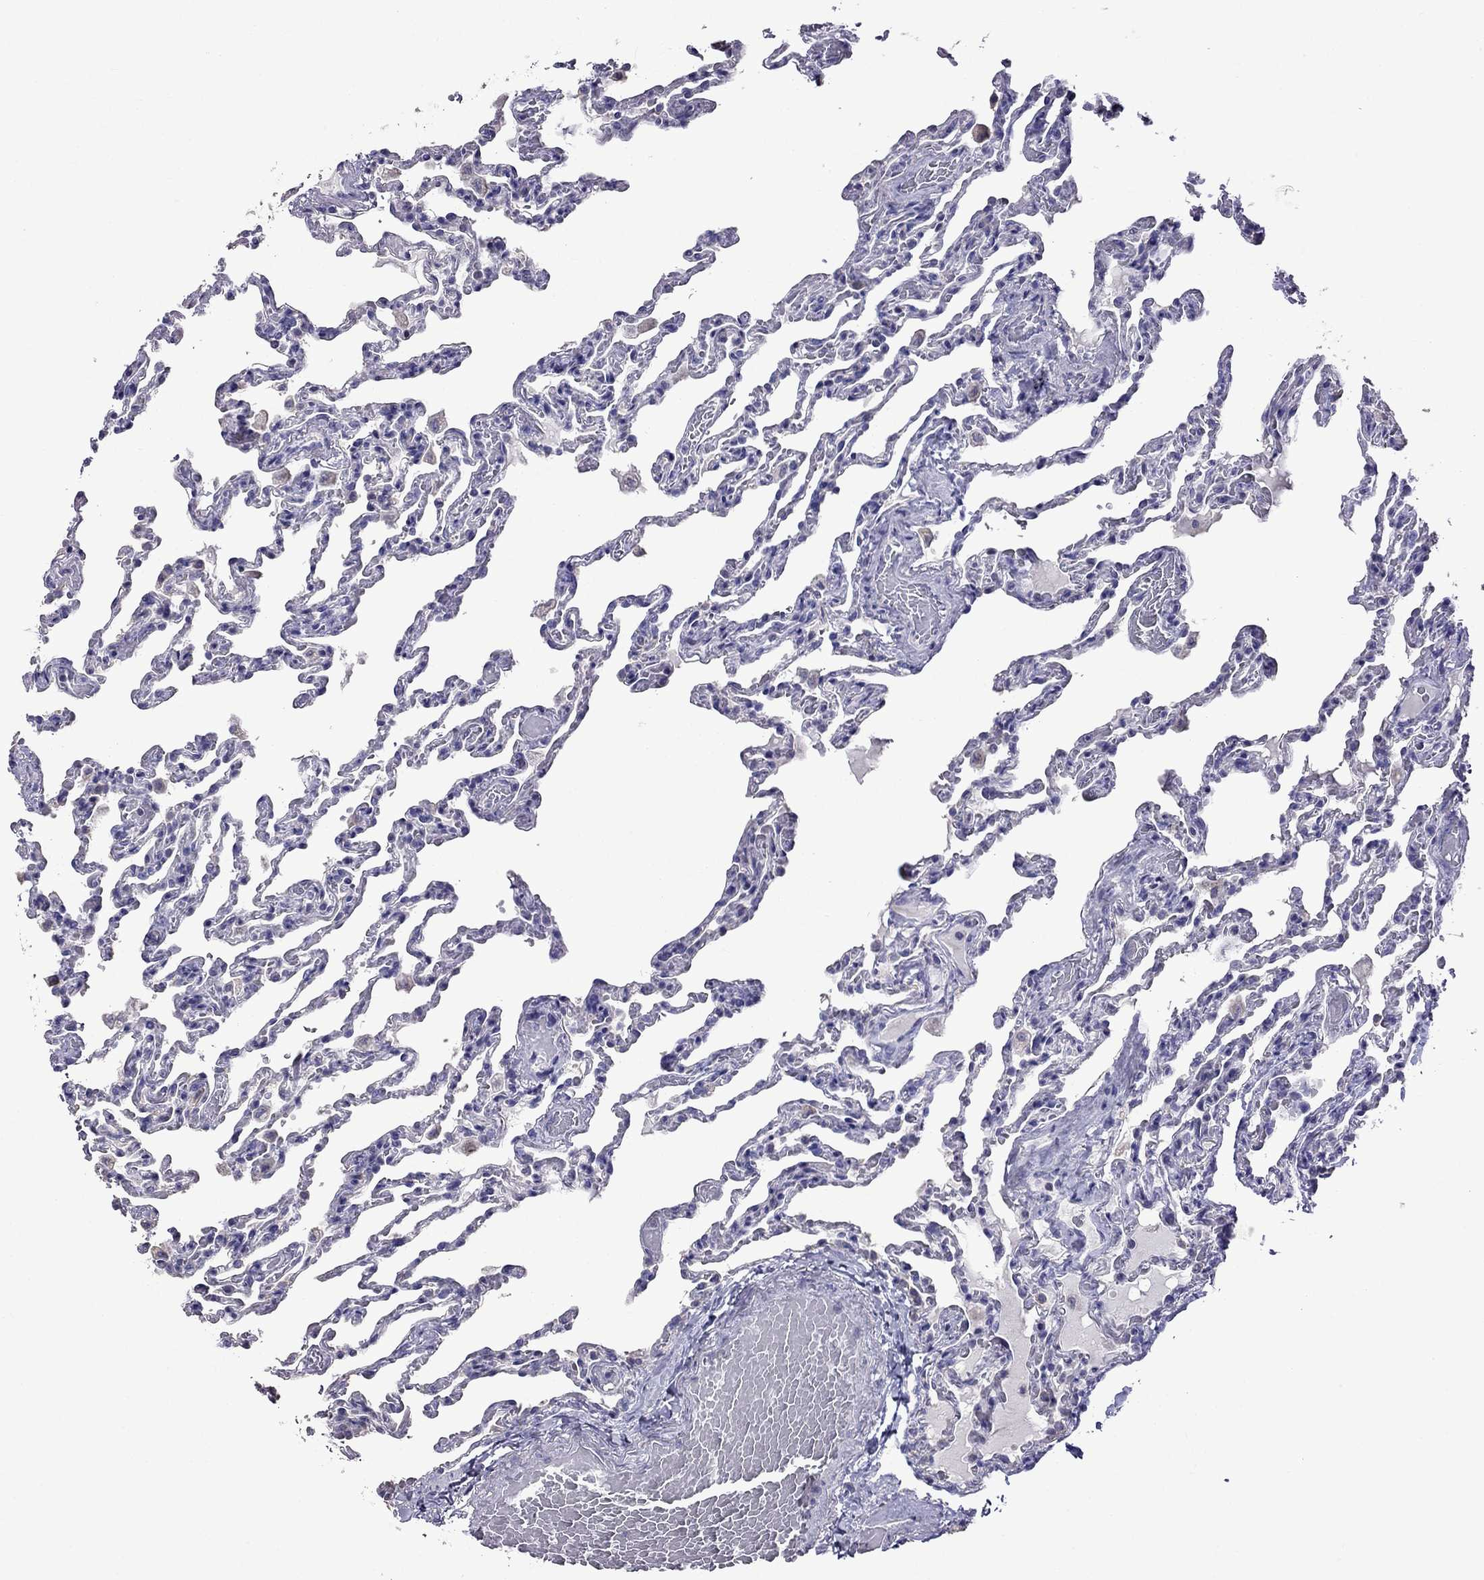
{"staining": {"intensity": "negative", "quantity": "none", "location": "none"}, "tissue": "lung", "cell_type": "Alveolar cells", "image_type": "normal", "snomed": [{"axis": "morphology", "description": "Normal tissue, NOS"}, {"axis": "topography", "description": "Lung"}], "caption": "This micrograph is of normal lung stained with immunohistochemistry to label a protein in brown with the nuclei are counter-stained blue. There is no staining in alveolar cells. (Stains: DAB (3,3'-diaminobenzidine) IHC with hematoxylin counter stain, Microscopy: brightfield microscopy at high magnification).", "gene": "AK5", "patient": {"sex": "female", "age": 43}}